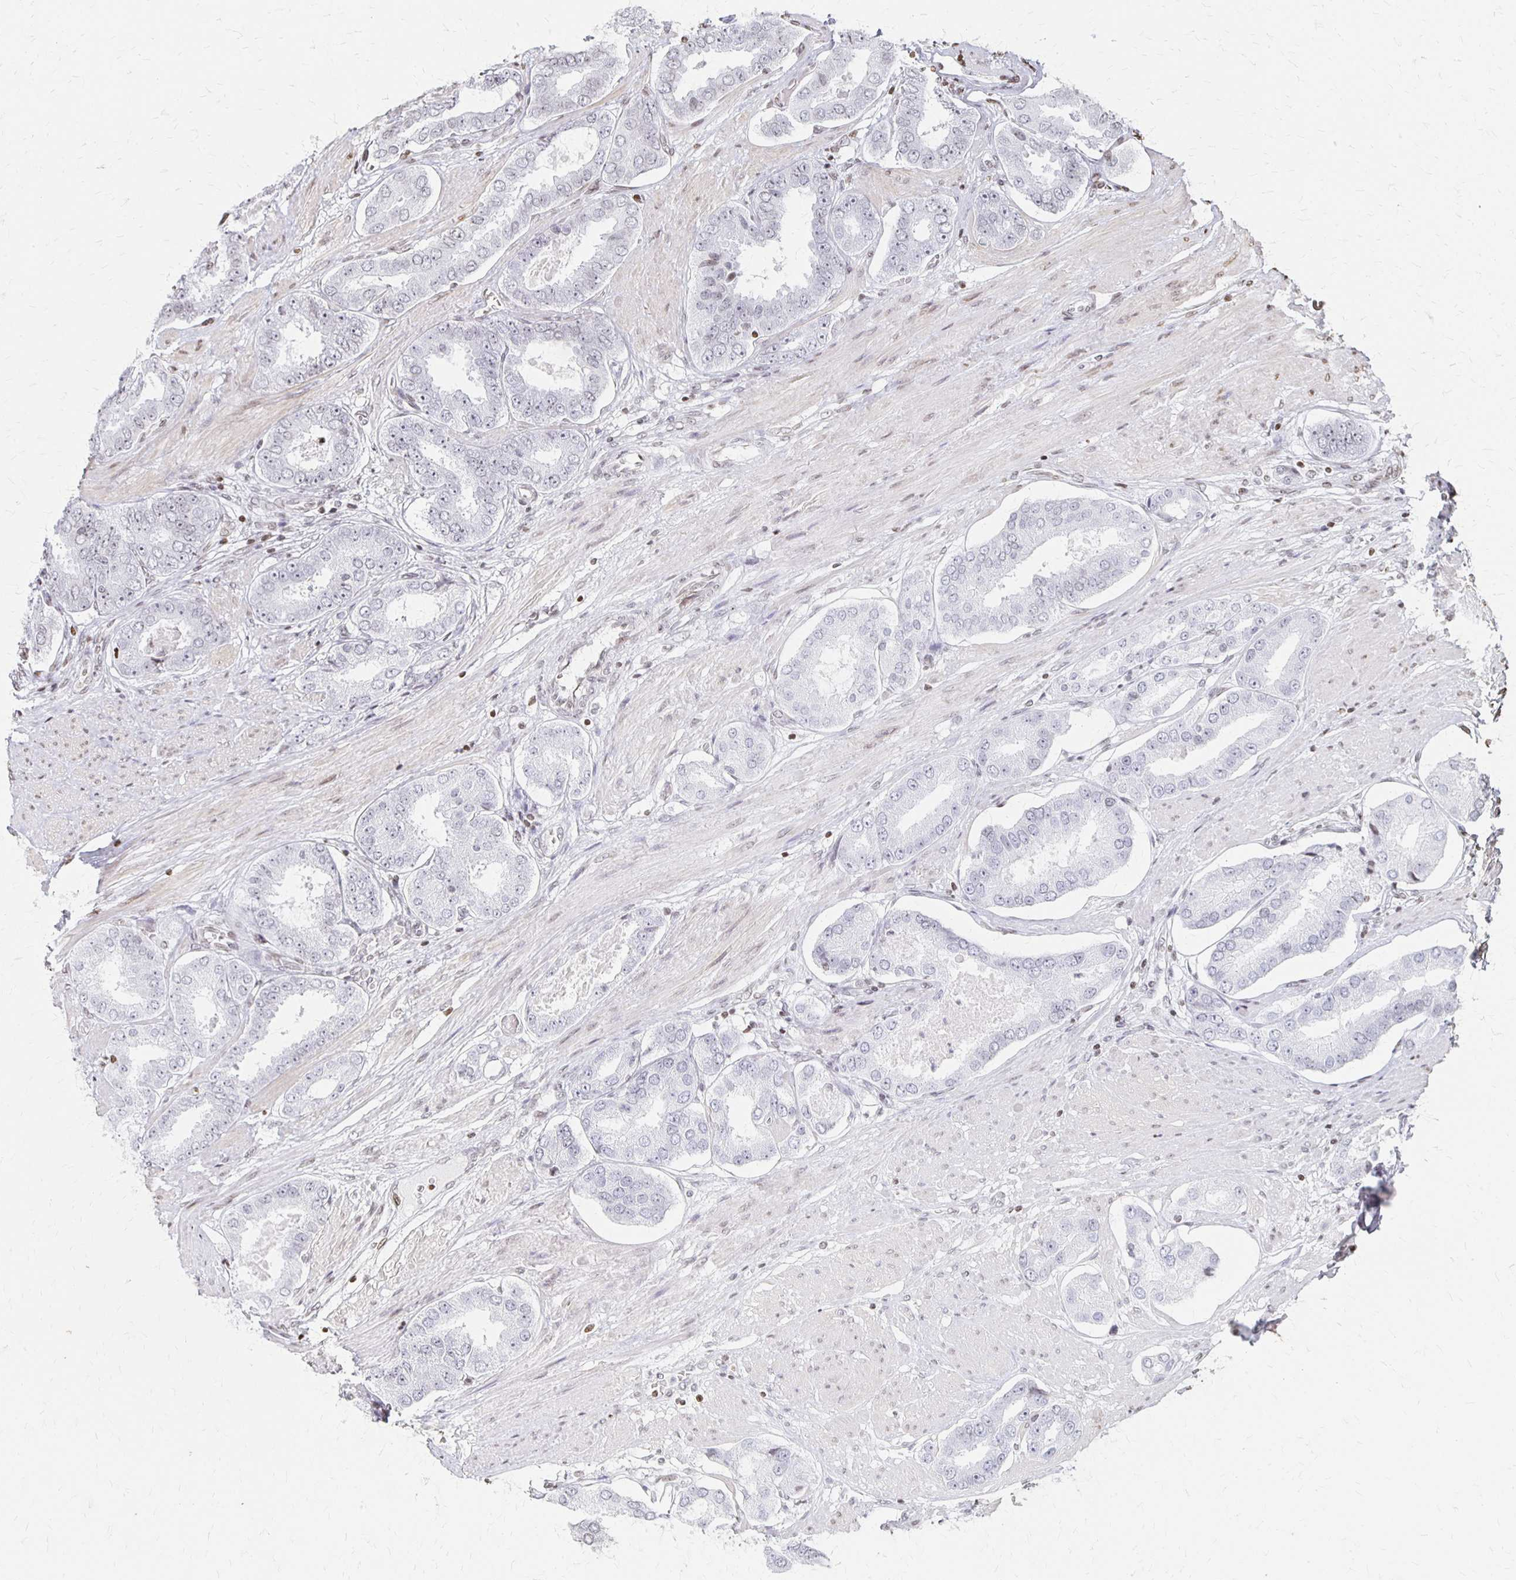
{"staining": {"intensity": "negative", "quantity": "none", "location": "none"}, "tissue": "prostate cancer", "cell_type": "Tumor cells", "image_type": "cancer", "snomed": [{"axis": "morphology", "description": "Adenocarcinoma, High grade"}, {"axis": "topography", "description": "Prostate"}], "caption": "High magnification brightfield microscopy of prostate cancer (adenocarcinoma (high-grade)) stained with DAB (brown) and counterstained with hematoxylin (blue): tumor cells show no significant staining.", "gene": "ZNF280C", "patient": {"sex": "male", "age": 63}}